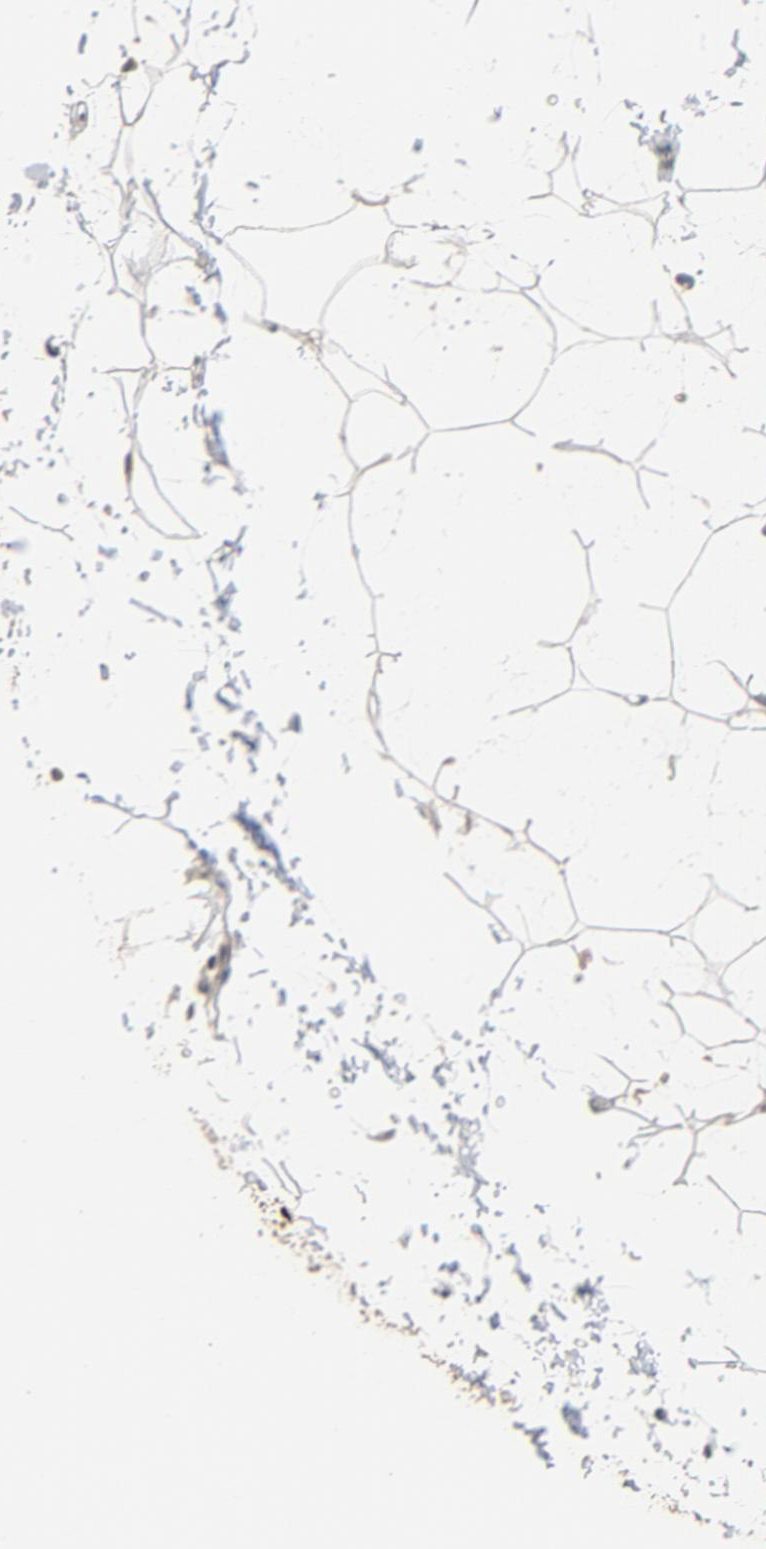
{"staining": {"intensity": "weak", "quantity": ">75%", "location": "cytoplasmic/membranous"}, "tissue": "adipose tissue", "cell_type": "Adipocytes", "image_type": "normal", "snomed": [{"axis": "morphology", "description": "Normal tissue, NOS"}, {"axis": "topography", "description": "Soft tissue"}], "caption": "Immunohistochemistry photomicrograph of unremarkable adipose tissue: human adipose tissue stained using immunohistochemistry demonstrates low levels of weak protein expression localized specifically in the cytoplasmic/membranous of adipocytes, appearing as a cytoplasmic/membranous brown color.", "gene": "MT3", "patient": {"sex": "male", "age": 72}}